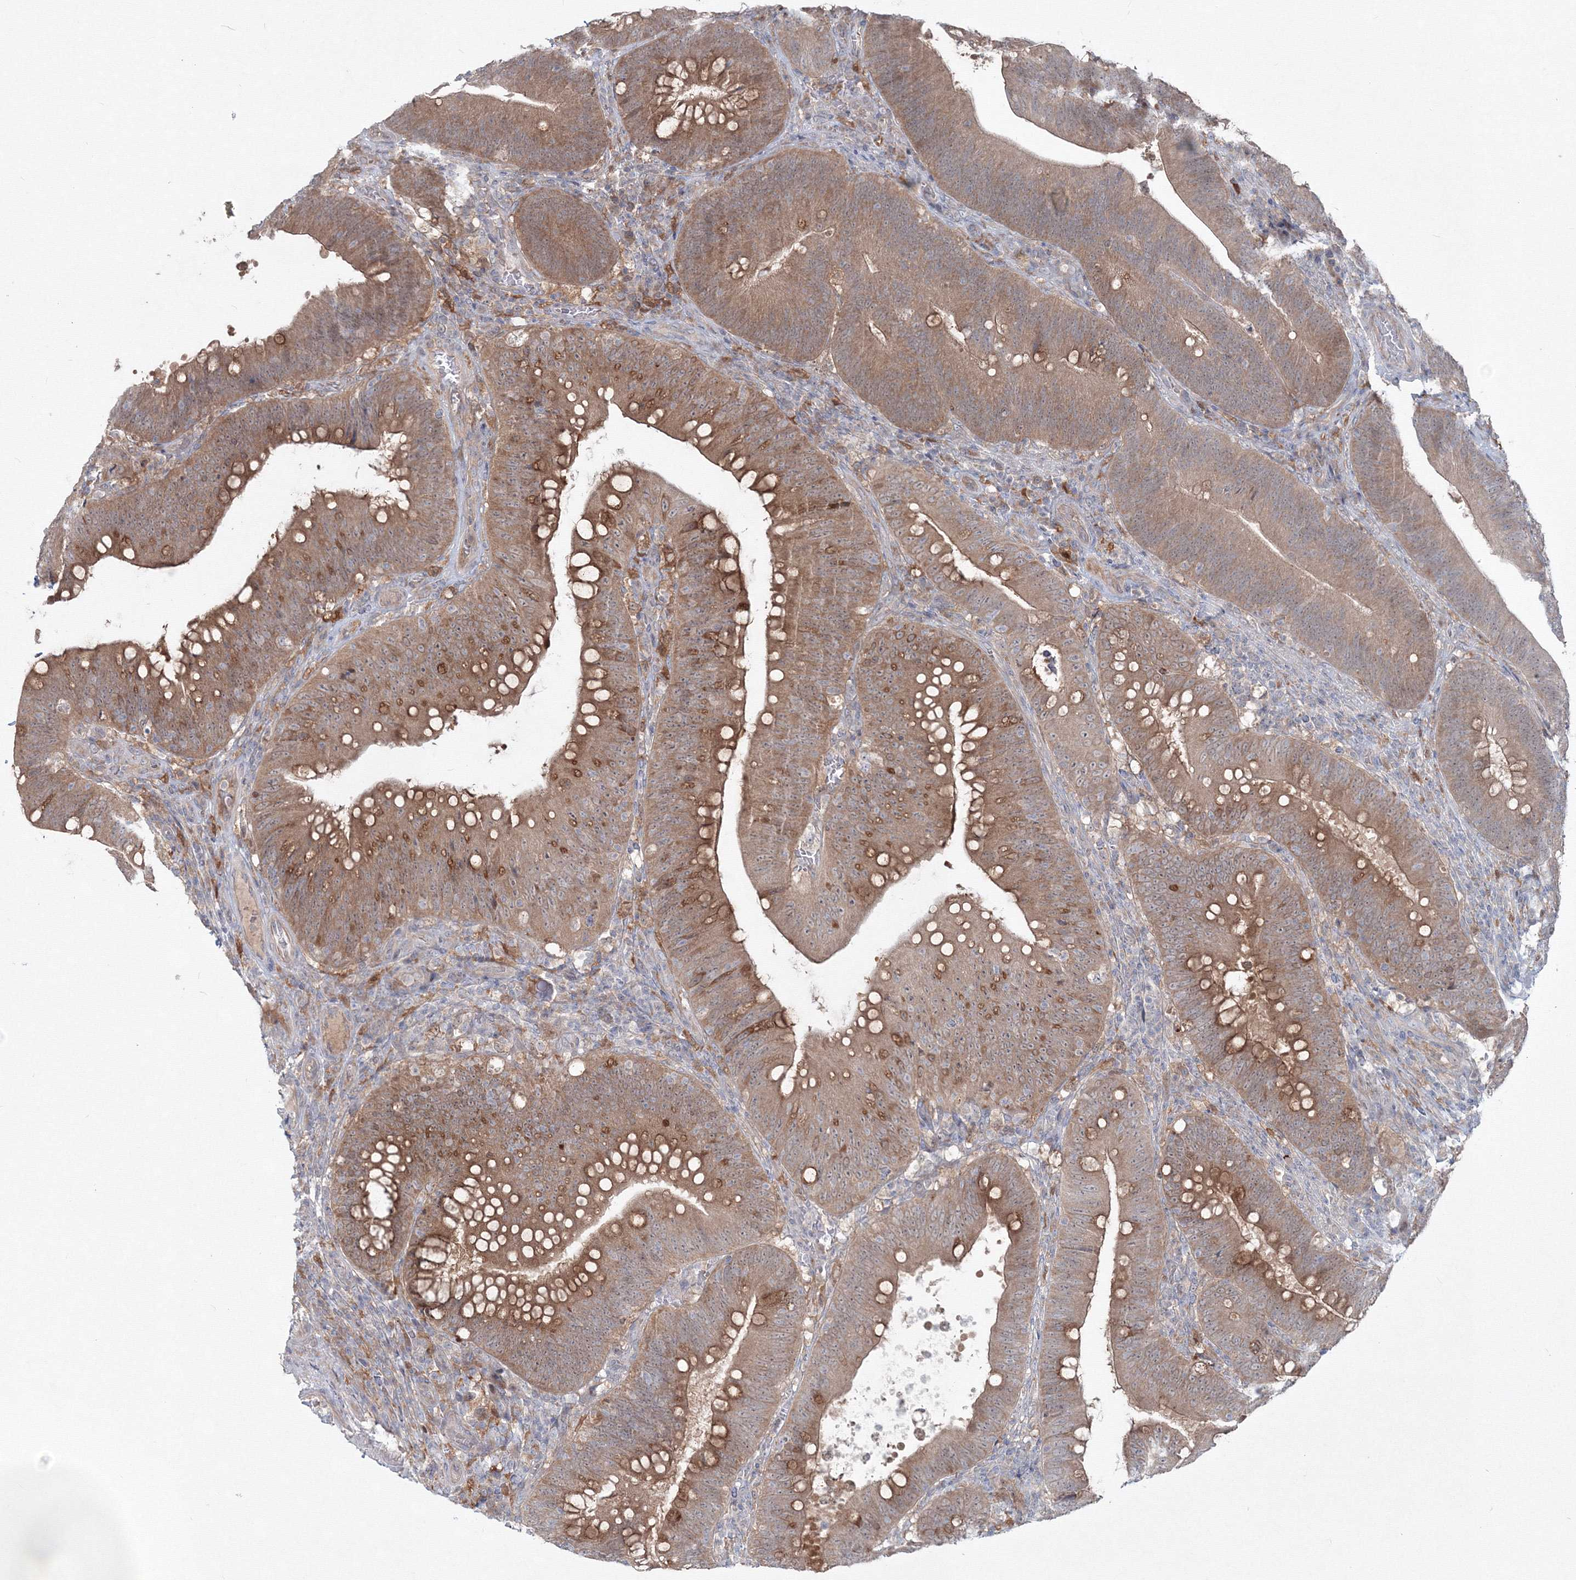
{"staining": {"intensity": "moderate", "quantity": ">75%", "location": "cytoplasmic/membranous"}, "tissue": "colorectal cancer", "cell_type": "Tumor cells", "image_type": "cancer", "snomed": [{"axis": "morphology", "description": "Normal tissue, NOS"}, {"axis": "topography", "description": "Colon"}], "caption": "A high-resolution micrograph shows immunohistochemistry staining of colorectal cancer, which reveals moderate cytoplasmic/membranous expression in about >75% of tumor cells.", "gene": "MKRN2", "patient": {"sex": "female", "age": 82}}